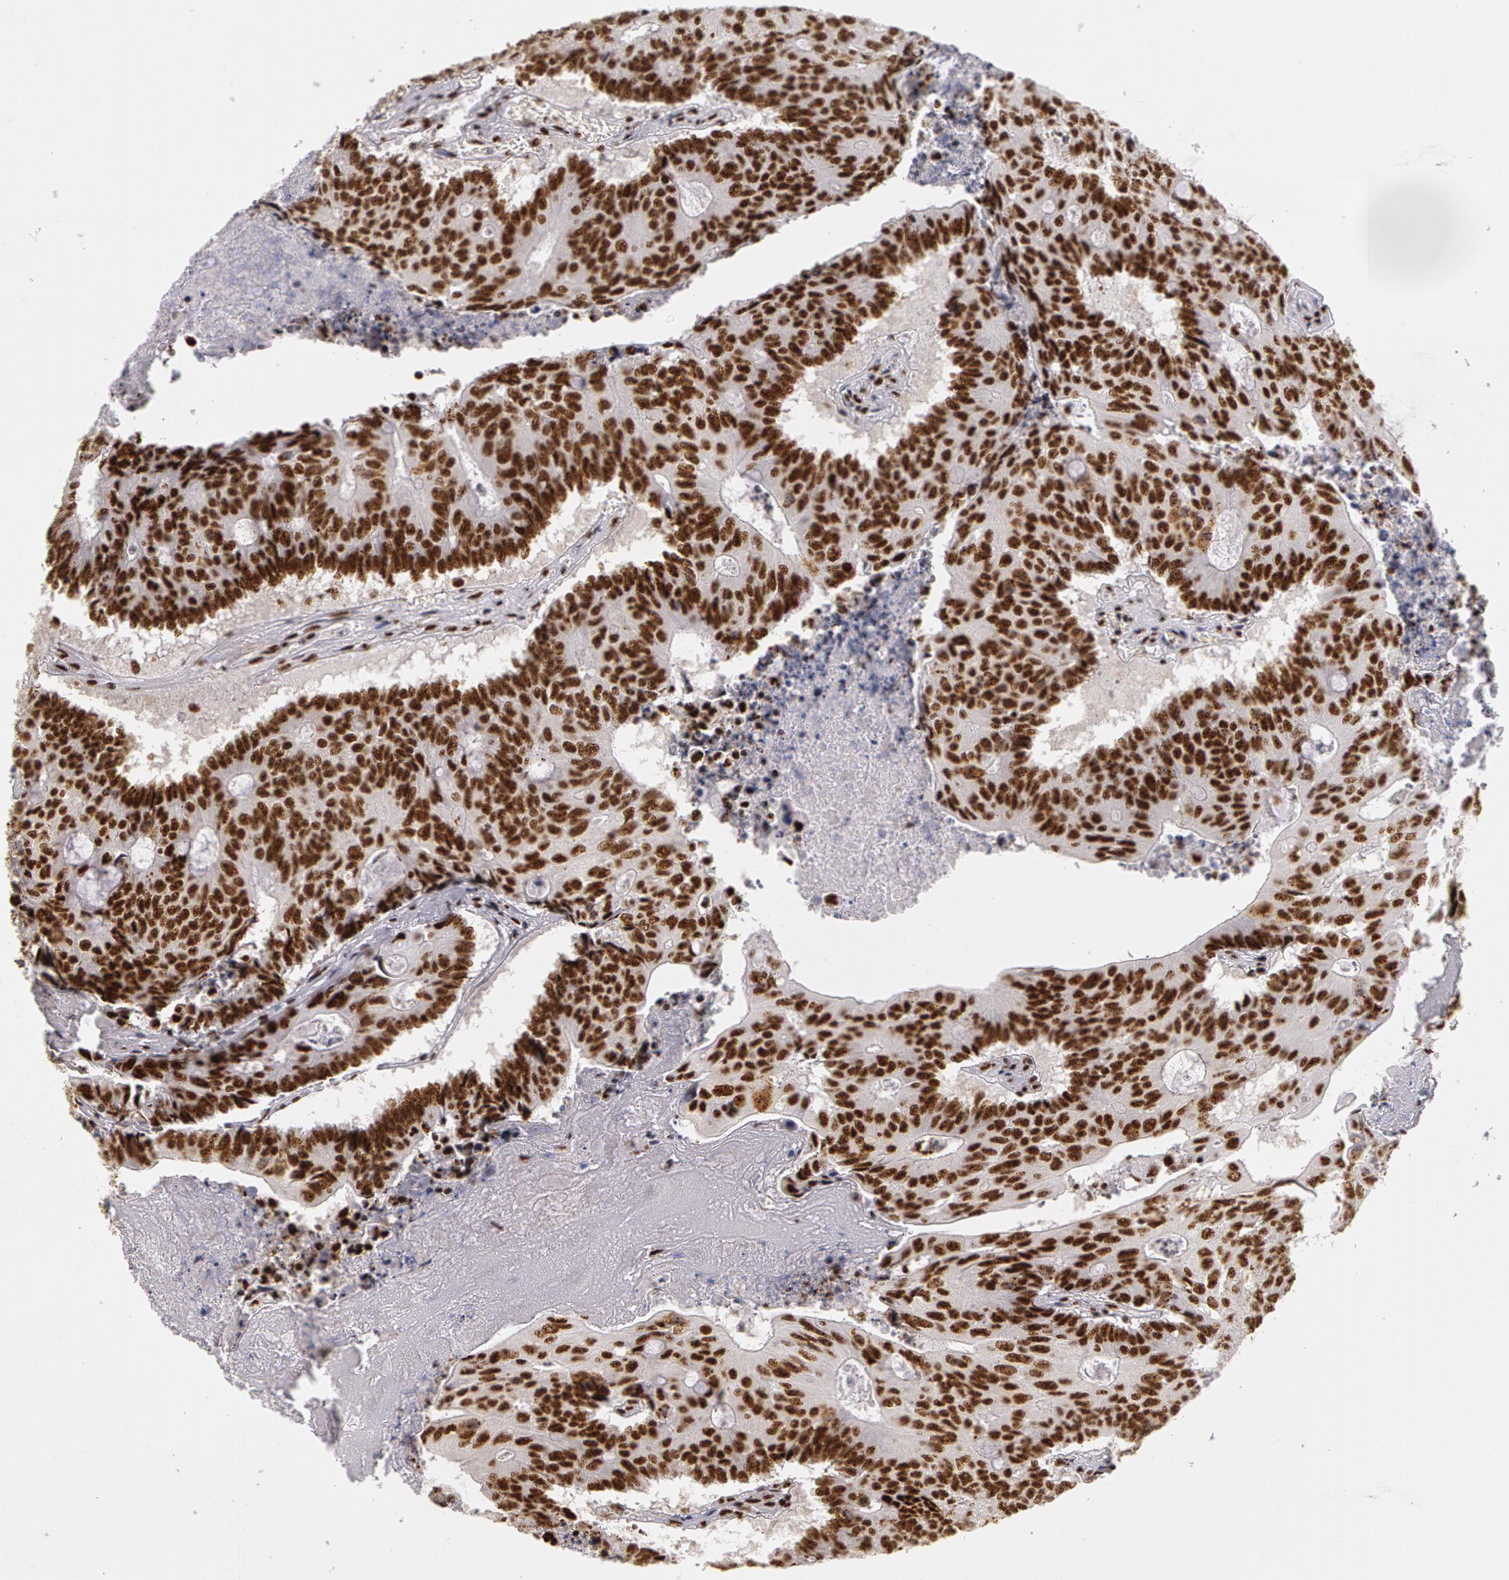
{"staining": {"intensity": "strong", "quantity": ">75%", "location": "nuclear"}, "tissue": "colorectal cancer", "cell_type": "Tumor cells", "image_type": "cancer", "snomed": [{"axis": "morphology", "description": "Adenocarcinoma, NOS"}, {"axis": "topography", "description": "Colon"}], "caption": "Adenocarcinoma (colorectal) tissue exhibits strong nuclear staining in approximately >75% of tumor cells (DAB IHC, brown staining for protein, blue staining for nuclei).", "gene": "PNN", "patient": {"sex": "male", "age": 65}}